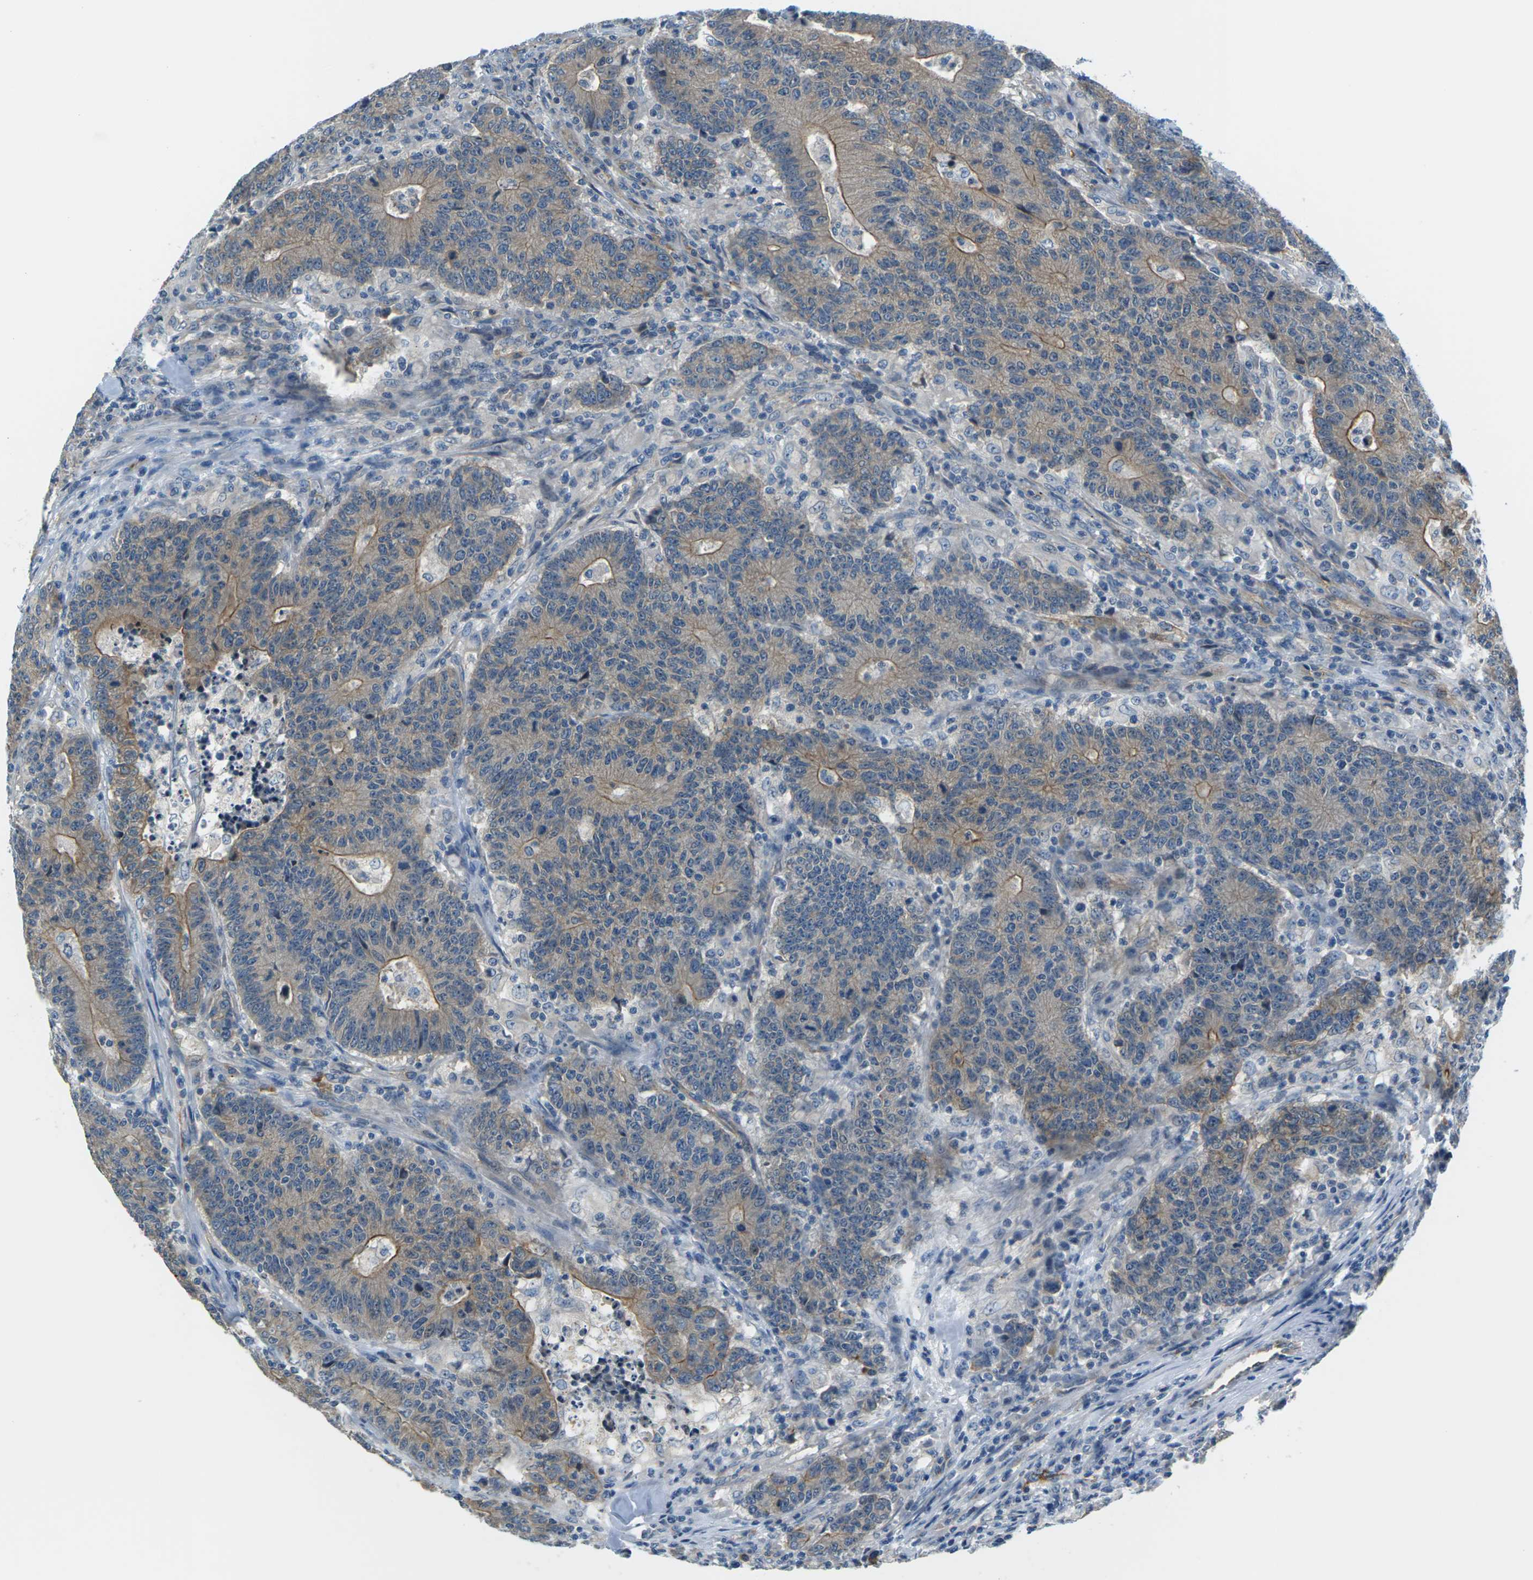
{"staining": {"intensity": "moderate", "quantity": ">75%", "location": "cytoplasmic/membranous"}, "tissue": "colorectal cancer", "cell_type": "Tumor cells", "image_type": "cancer", "snomed": [{"axis": "morphology", "description": "Normal tissue, NOS"}, {"axis": "morphology", "description": "Adenocarcinoma, NOS"}, {"axis": "topography", "description": "Colon"}], "caption": "This is a micrograph of immunohistochemistry (IHC) staining of colorectal adenocarcinoma, which shows moderate positivity in the cytoplasmic/membranous of tumor cells.", "gene": "SLC13A3", "patient": {"sex": "female", "age": 75}}